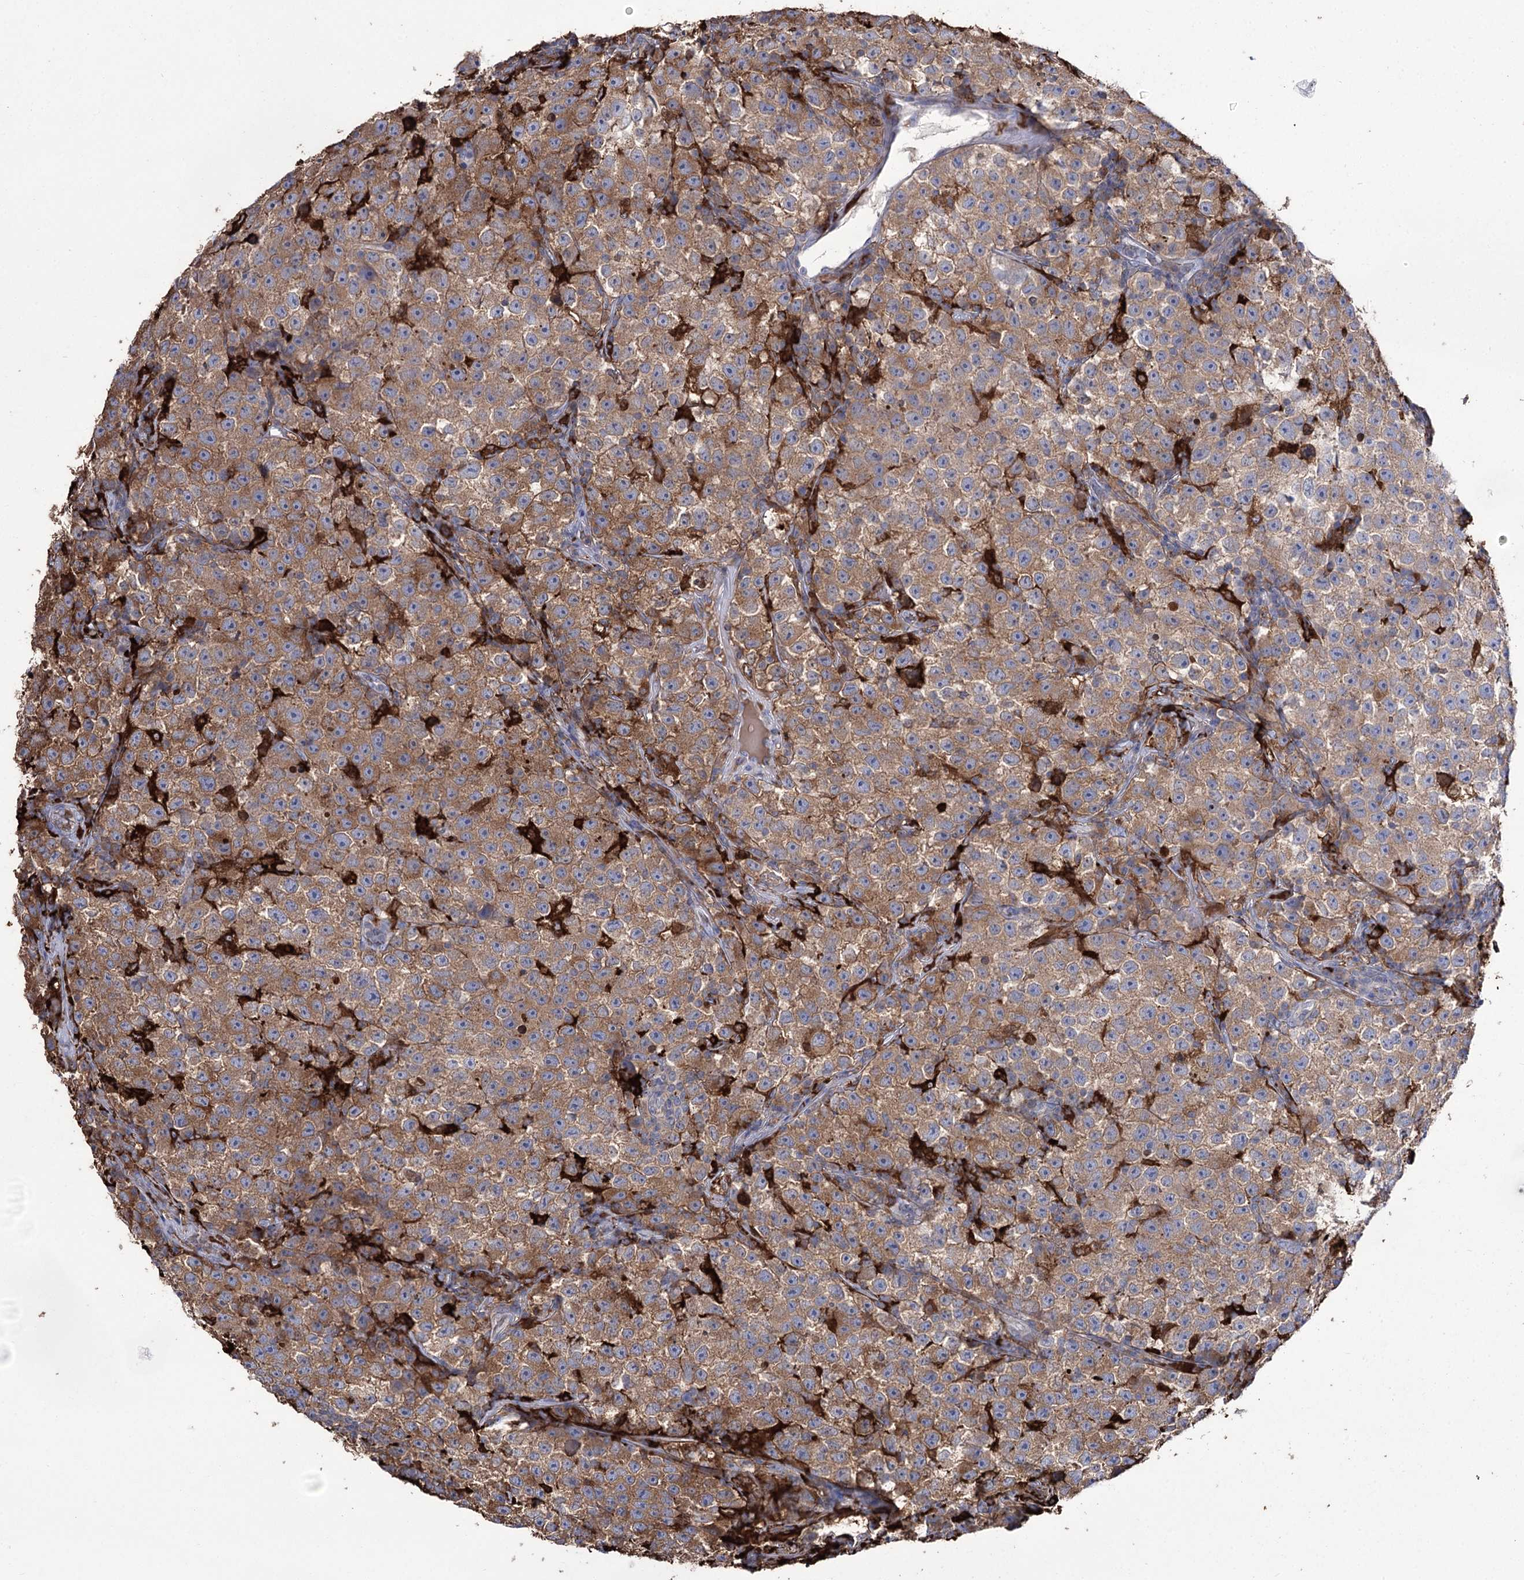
{"staining": {"intensity": "moderate", "quantity": ">75%", "location": "cytoplasmic/membranous"}, "tissue": "testis cancer", "cell_type": "Tumor cells", "image_type": "cancer", "snomed": [{"axis": "morphology", "description": "Seminoma, NOS"}, {"axis": "topography", "description": "Testis"}], "caption": "Immunohistochemical staining of testis cancer (seminoma) reveals medium levels of moderate cytoplasmic/membranous positivity in approximately >75% of tumor cells.", "gene": "ZNF622", "patient": {"sex": "male", "age": 22}}